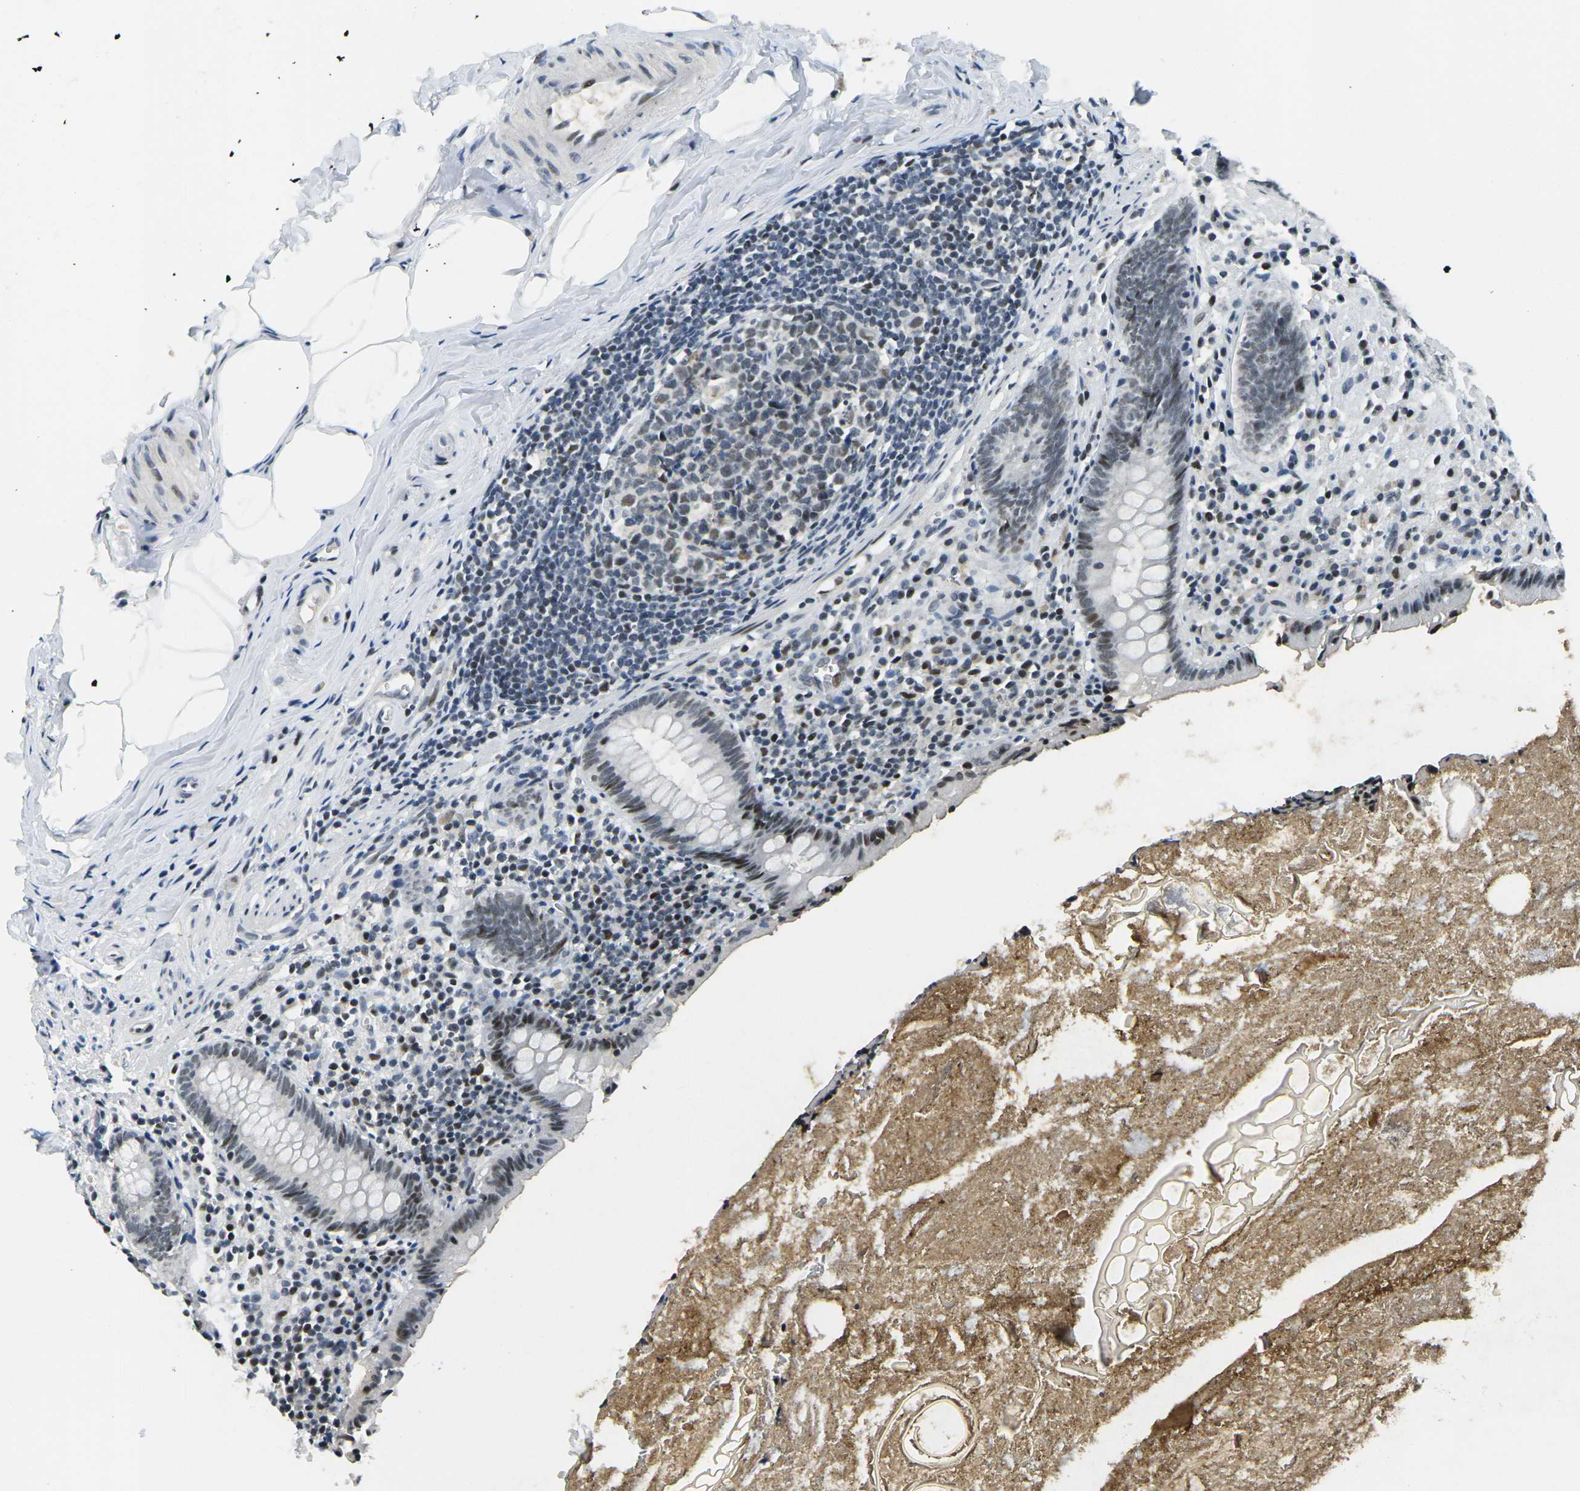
{"staining": {"intensity": "moderate", "quantity": "<25%", "location": "nuclear"}, "tissue": "appendix", "cell_type": "Glandular cells", "image_type": "normal", "snomed": [{"axis": "morphology", "description": "Normal tissue, NOS"}, {"axis": "topography", "description": "Appendix"}], "caption": "A high-resolution micrograph shows immunohistochemistry staining of unremarkable appendix, which exhibits moderate nuclear staining in approximately <25% of glandular cells. The staining is performed using DAB brown chromogen to label protein expression. The nuclei are counter-stained blue using hematoxylin.", "gene": "PRPF8", "patient": {"sex": "male", "age": 52}}